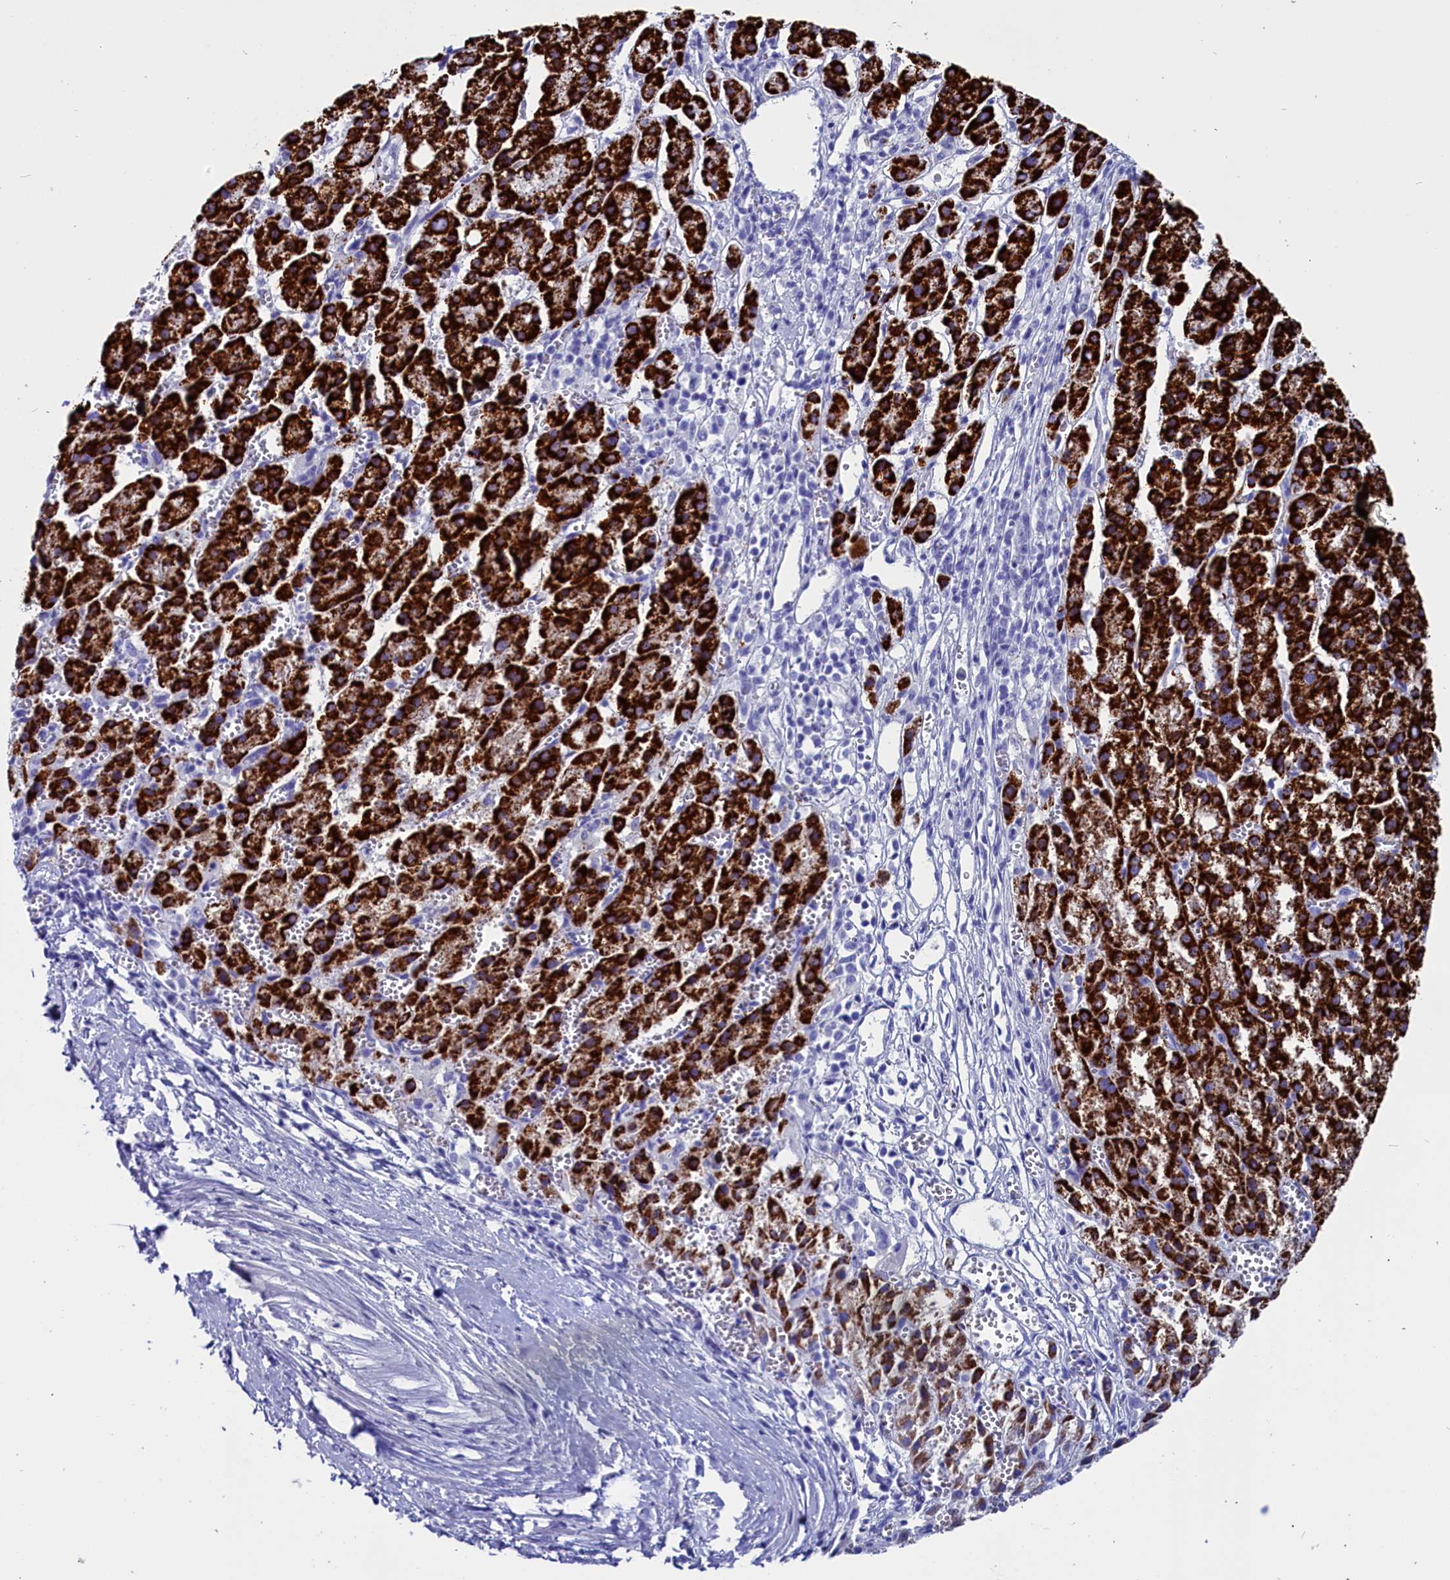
{"staining": {"intensity": "strong", "quantity": ">75%", "location": "cytoplasmic/membranous"}, "tissue": "liver cancer", "cell_type": "Tumor cells", "image_type": "cancer", "snomed": [{"axis": "morphology", "description": "Carcinoma, Hepatocellular, NOS"}, {"axis": "topography", "description": "Liver"}], "caption": "The photomicrograph shows staining of liver hepatocellular carcinoma, revealing strong cytoplasmic/membranous protein staining (brown color) within tumor cells.", "gene": "ANKRD29", "patient": {"sex": "female", "age": 58}}